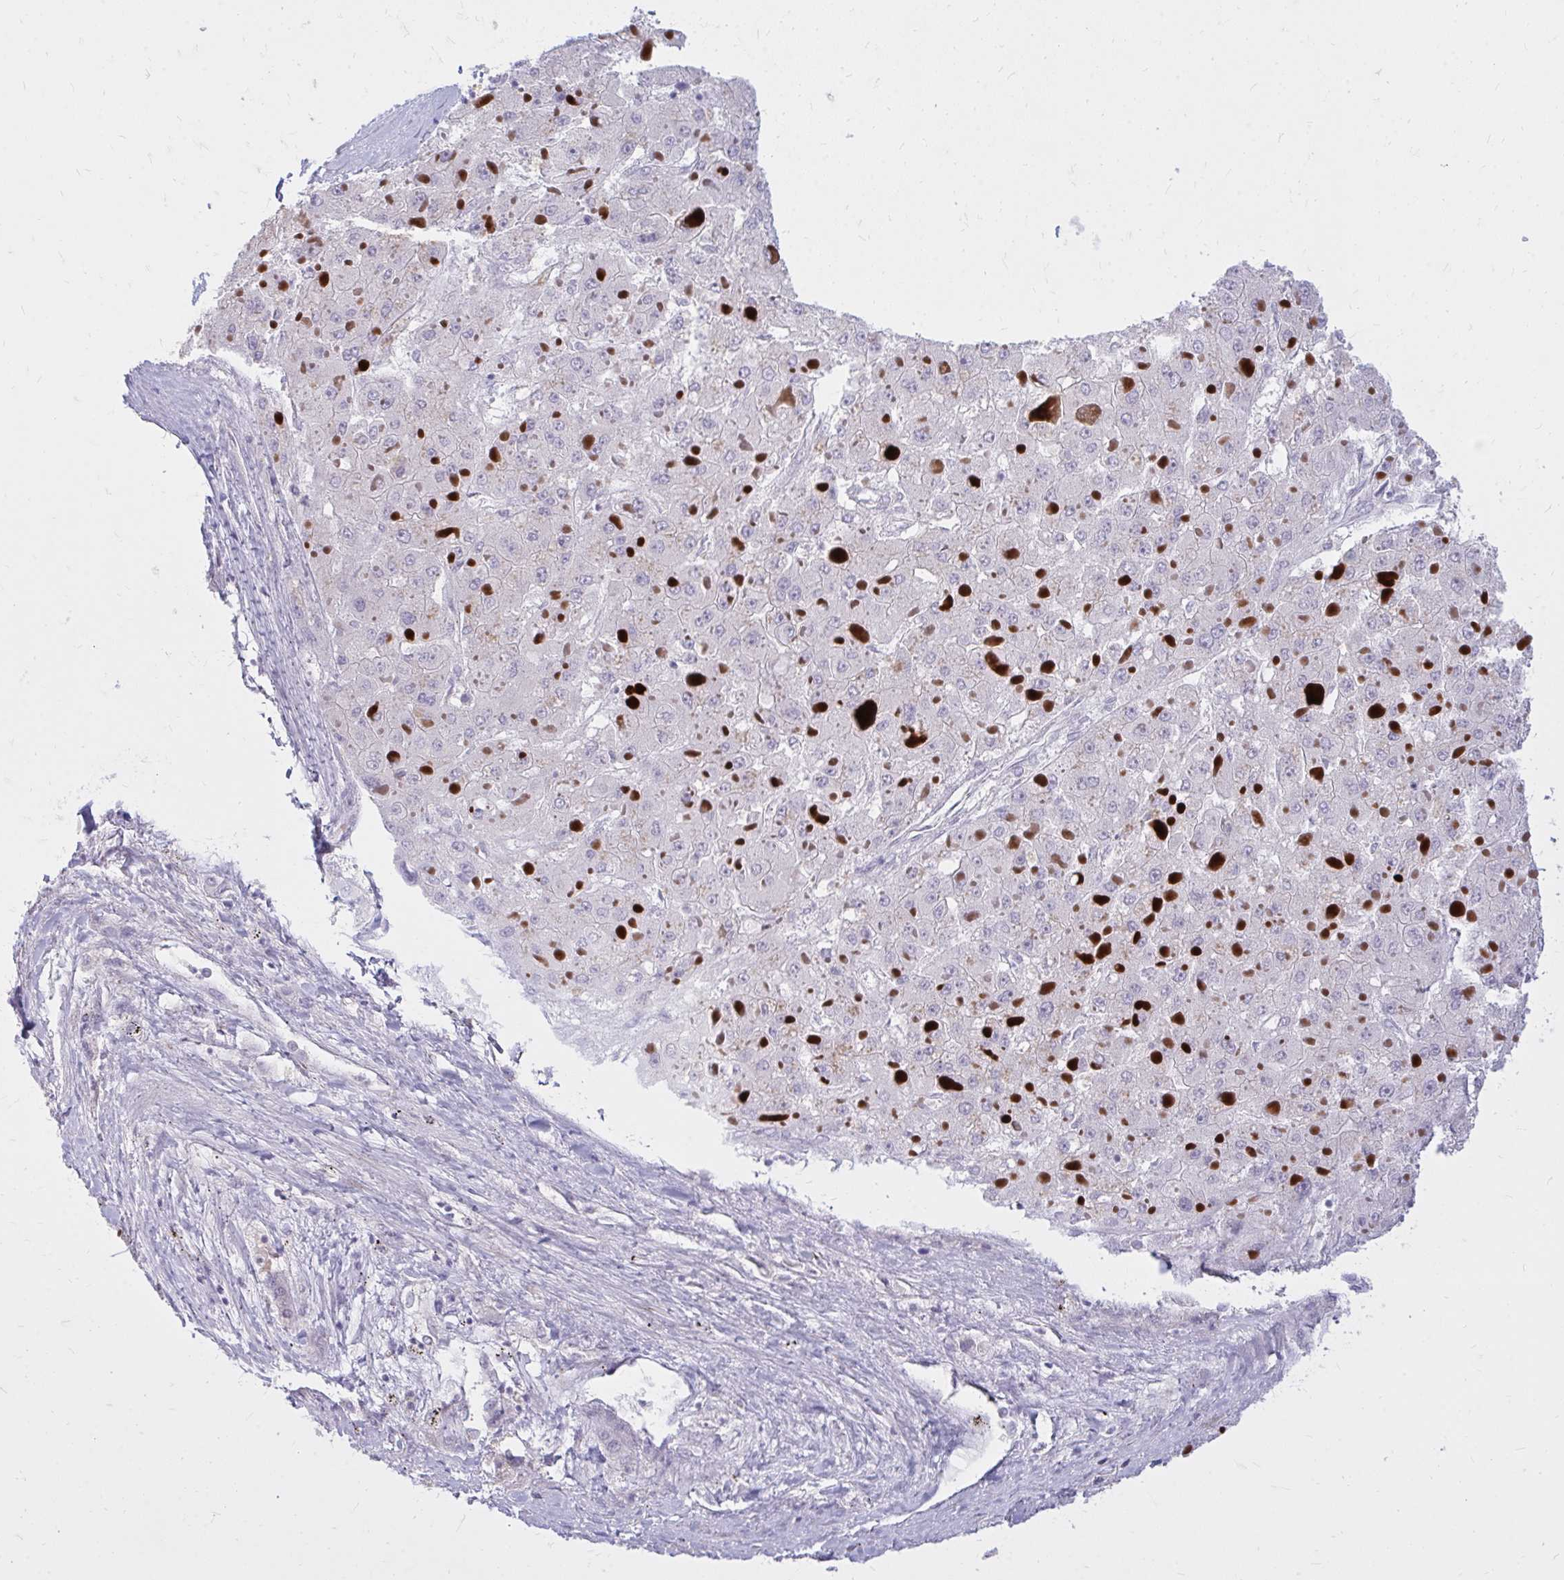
{"staining": {"intensity": "negative", "quantity": "none", "location": "none"}, "tissue": "liver cancer", "cell_type": "Tumor cells", "image_type": "cancer", "snomed": [{"axis": "morphology", "description": "Carcinoma, Hepatocellular, NOS"}, {"axis": "topography", "description": "Liver"}], "caption": "Tumor cells are negative for brown protein staining in liver cancer.", "gene": "RAB6B", "patient": {"sex": "female", "age": 73}}